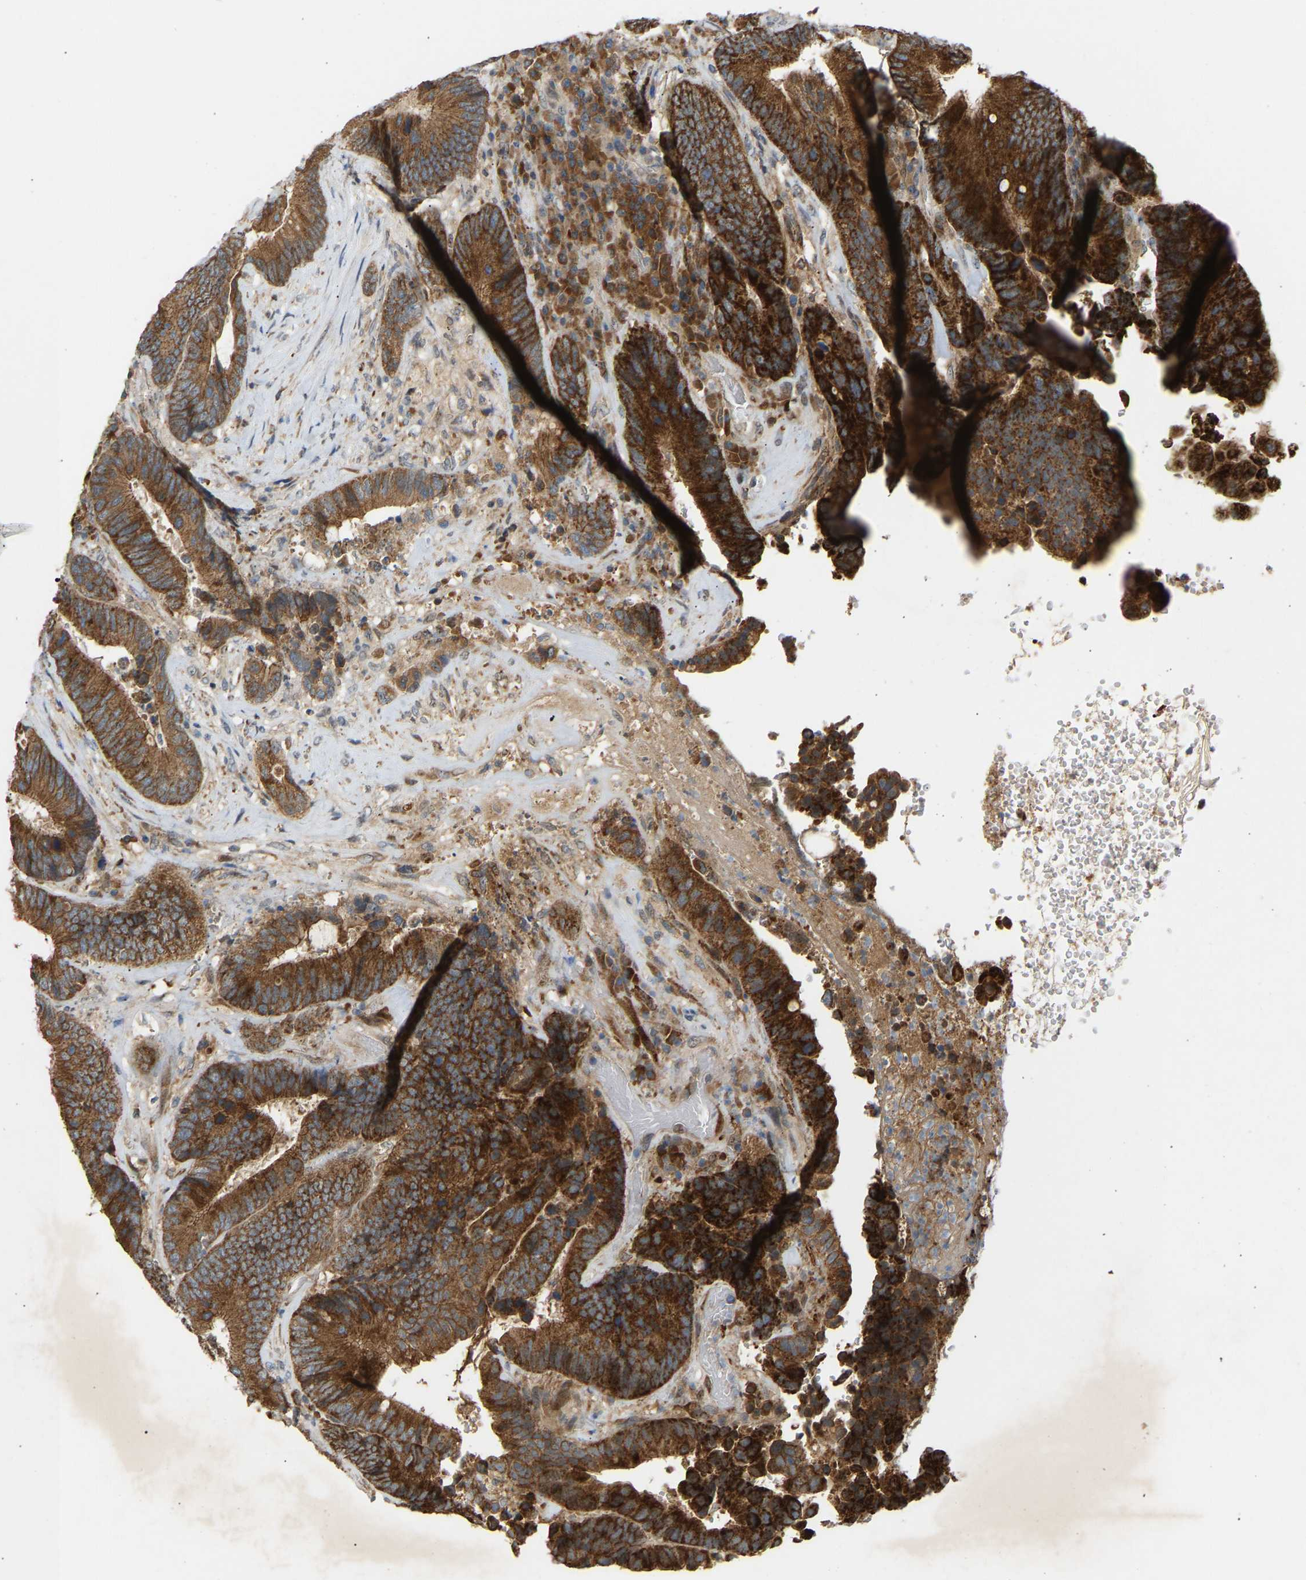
{"staining": {"intensity": "strong", "quantity": ">75%", "location": "cytoplasmic/membranous"}, "tissue": "colorectal cancer", "cell_type": "Tumor cells", "image_type": "cancer", "snomed": [{"axis": "morphology", "description": "Adenocarcinoma, NOS"}, {"axis": "topography", "description": "Rectum"}], "caption": "Colorectal adenocarcinoma stained with IHC demonstrates strong cytoplasmic/membranous staining in approximately >75% of tumor cells.", "gene": "PTCD1", "patient": {"sex": "female", "age": 89}}